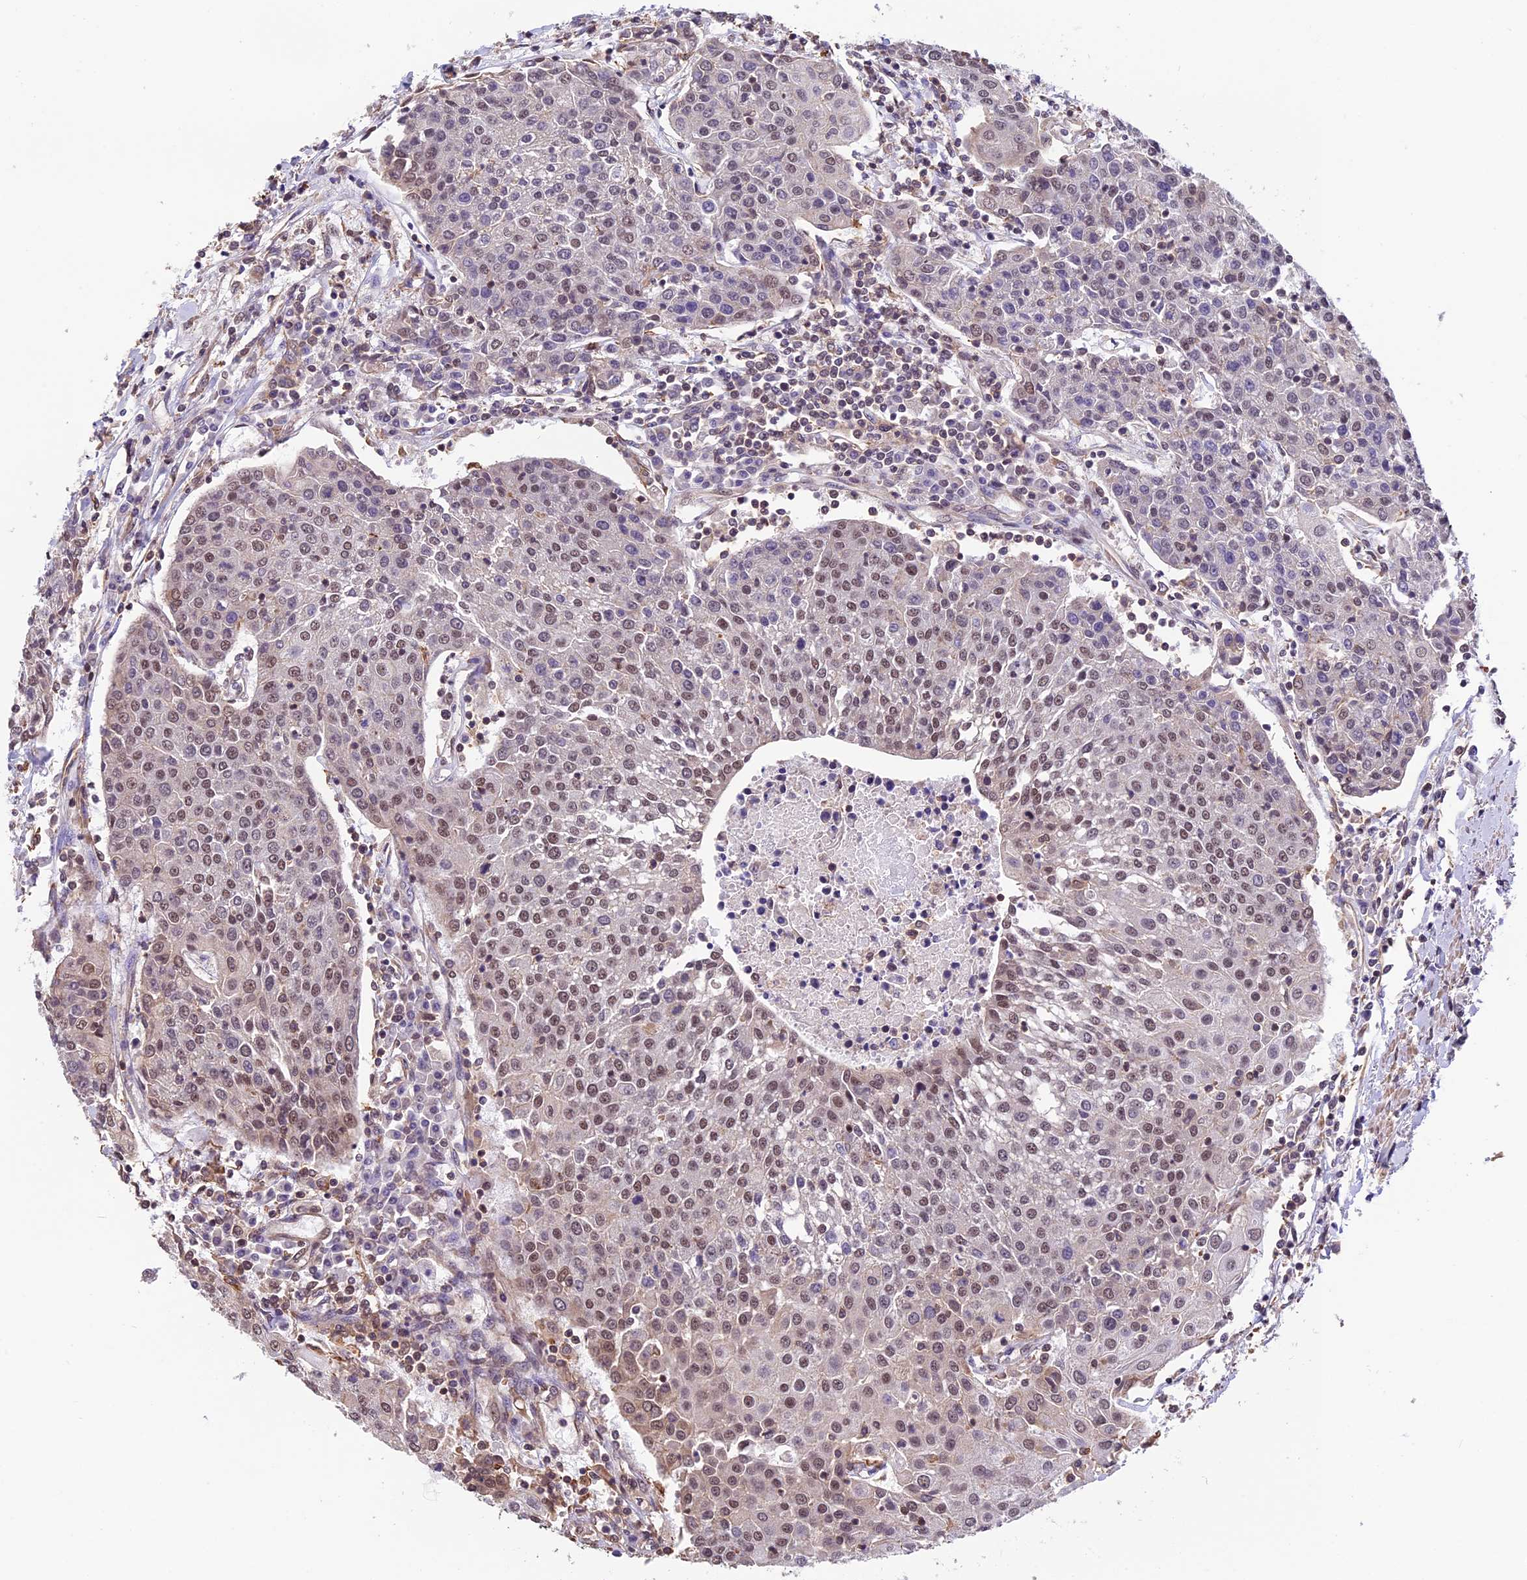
{"staining": {"intensity": "moderate", "quantity": "25%-75%", "location": "nuclear"}, "tissue": "urothelial cancer", "cell_type": "Tumor cells", "image_type": "cancer", "snomed": [{"axis": "morphology", "description": "Urothelial carcinoma, High grade"}, {"axis": "topography", "description": "Urinary bladder"}], "caption": "The histopathology image exhibits staining of urothelial cancer, revealing moderate nuclear protein staining (brown color) within tumor cells.", "gene": "ZC3H4", "patient": {"sex": "female", "age": 85}}